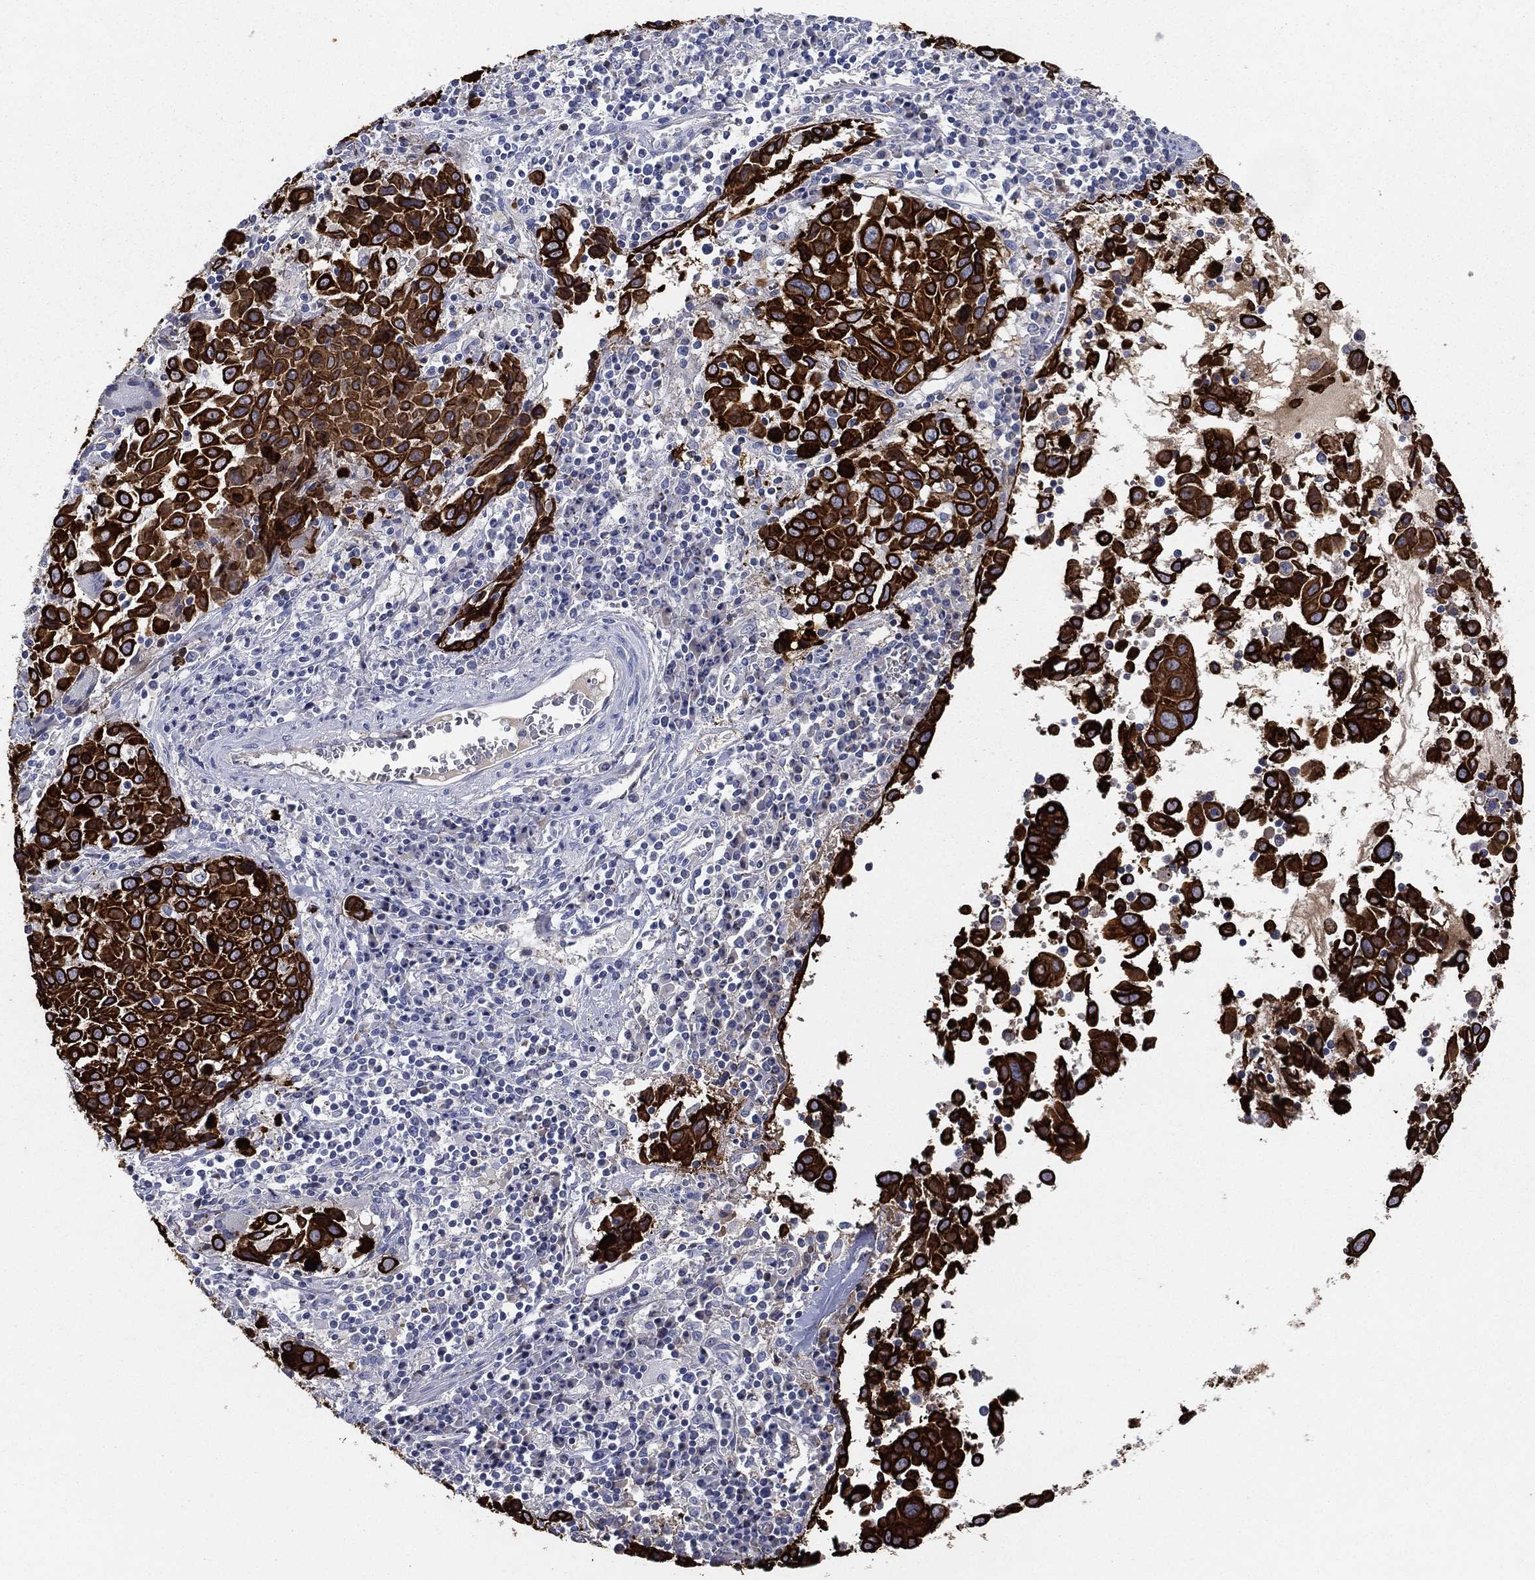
{"staining": {"intensity": "strong", "quantity": ">75%", "location": "cytoplasmic/membranous"}, "tissue": "lung cancer", "cell_type": "Tumor cells", "image_type": "cancer", "snomed": [{"axis": "morphology", "description": "Squamous cell carcinoma, NOS"}, {"axis": "topography", "description": "Lung"}], "caption": "Protein analysis of lung cancer tissue displays strong cytoplasmic/membranous positivity in approximately >75% of tumor cells. Using DAB (3,3'-diaminobenzidine) (brown) and hematoxylin (blue) stains, captured at high magnification using brightfield microscopy.", "gene": "KRT7", "patient": {"sex": "male", "age": 57}}